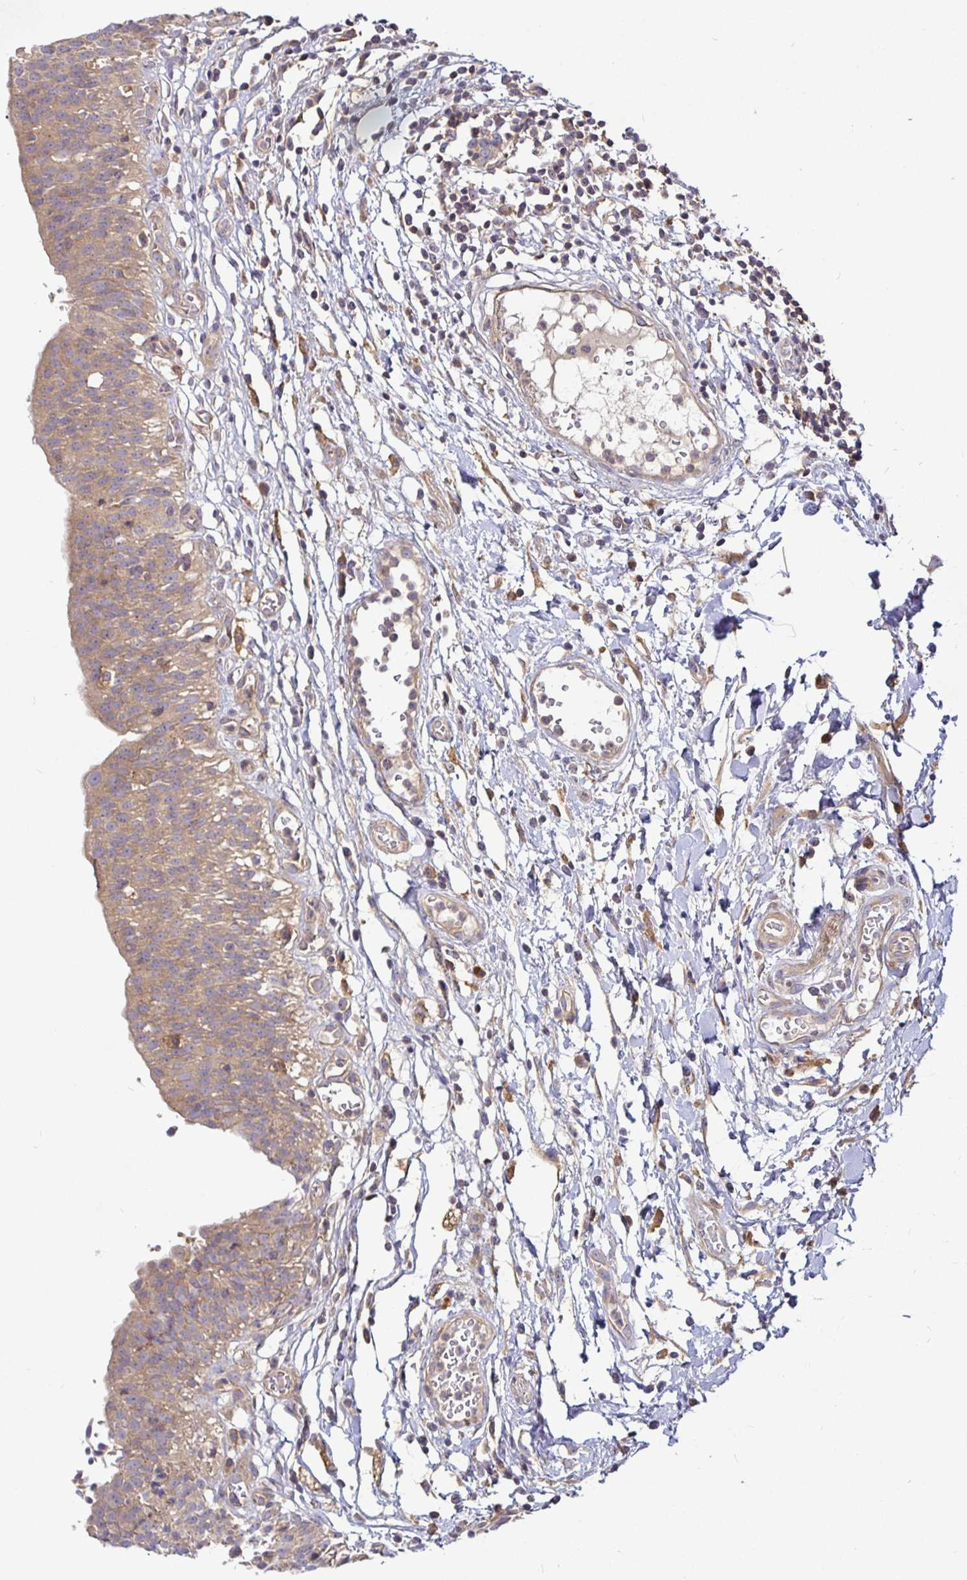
{"staining": {"intensity": "moderate", "quantity": ">75%", "location": "cytoplasmic/membranous"}, "tissue": "urinary bladder", "cell_type": "Urothelial cells", "image_type": "normal", "snomed": [{"axis": "morphology", "description": "Normal tissue, NOS"}, {"axis": "topography", "description": "Urinary bladder"}], "caption": "This is an image of IHC staining of benign urinary bladder, which shows moderate positivity in the cytoplasmic/membranous of urothelial cells.", "gene": "SNX8", "patient": {"sex": "male", "age": 64}}